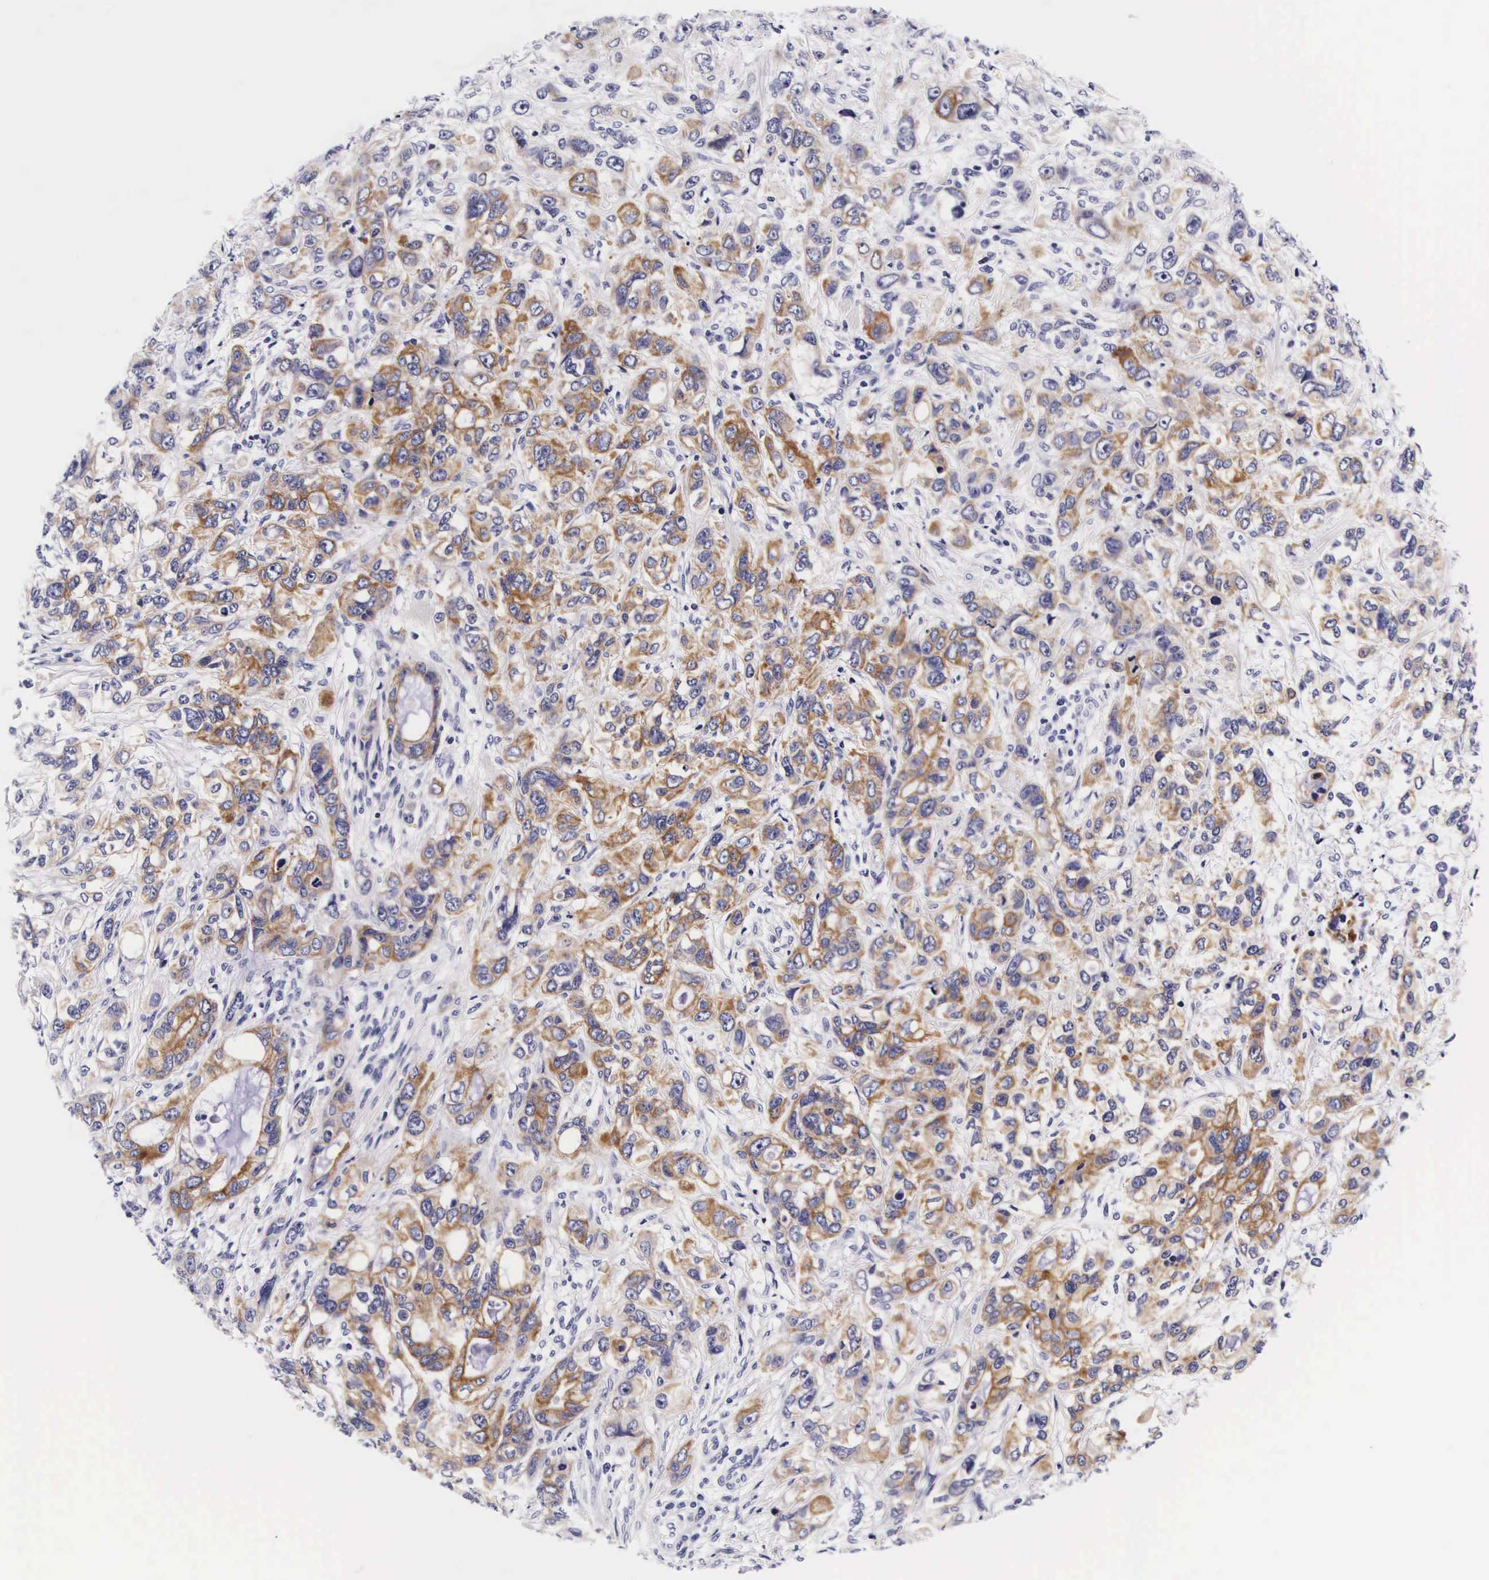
{"staining": {"intensity": "weak", "quantity": "25%-75%", "location": "cytoplasmic/membranous"}, "tissue": "stomach cancer", "cell_type": "Tumor cells", "image_type": "cancer", "snomed": [{"axis": "morphology", "description": "Adenocarcinoma, NOS"}, {"axis": "topography", "description": "Stomach, upper"}], "caption": "Tumor cells reveal low levels of weak cytoplasmic/membranous positivity in about 25%-75% of cells in adenocarcinoma (stomach).", "gene": "UPRT", "patient": {"sex": "male", "age": 47}}